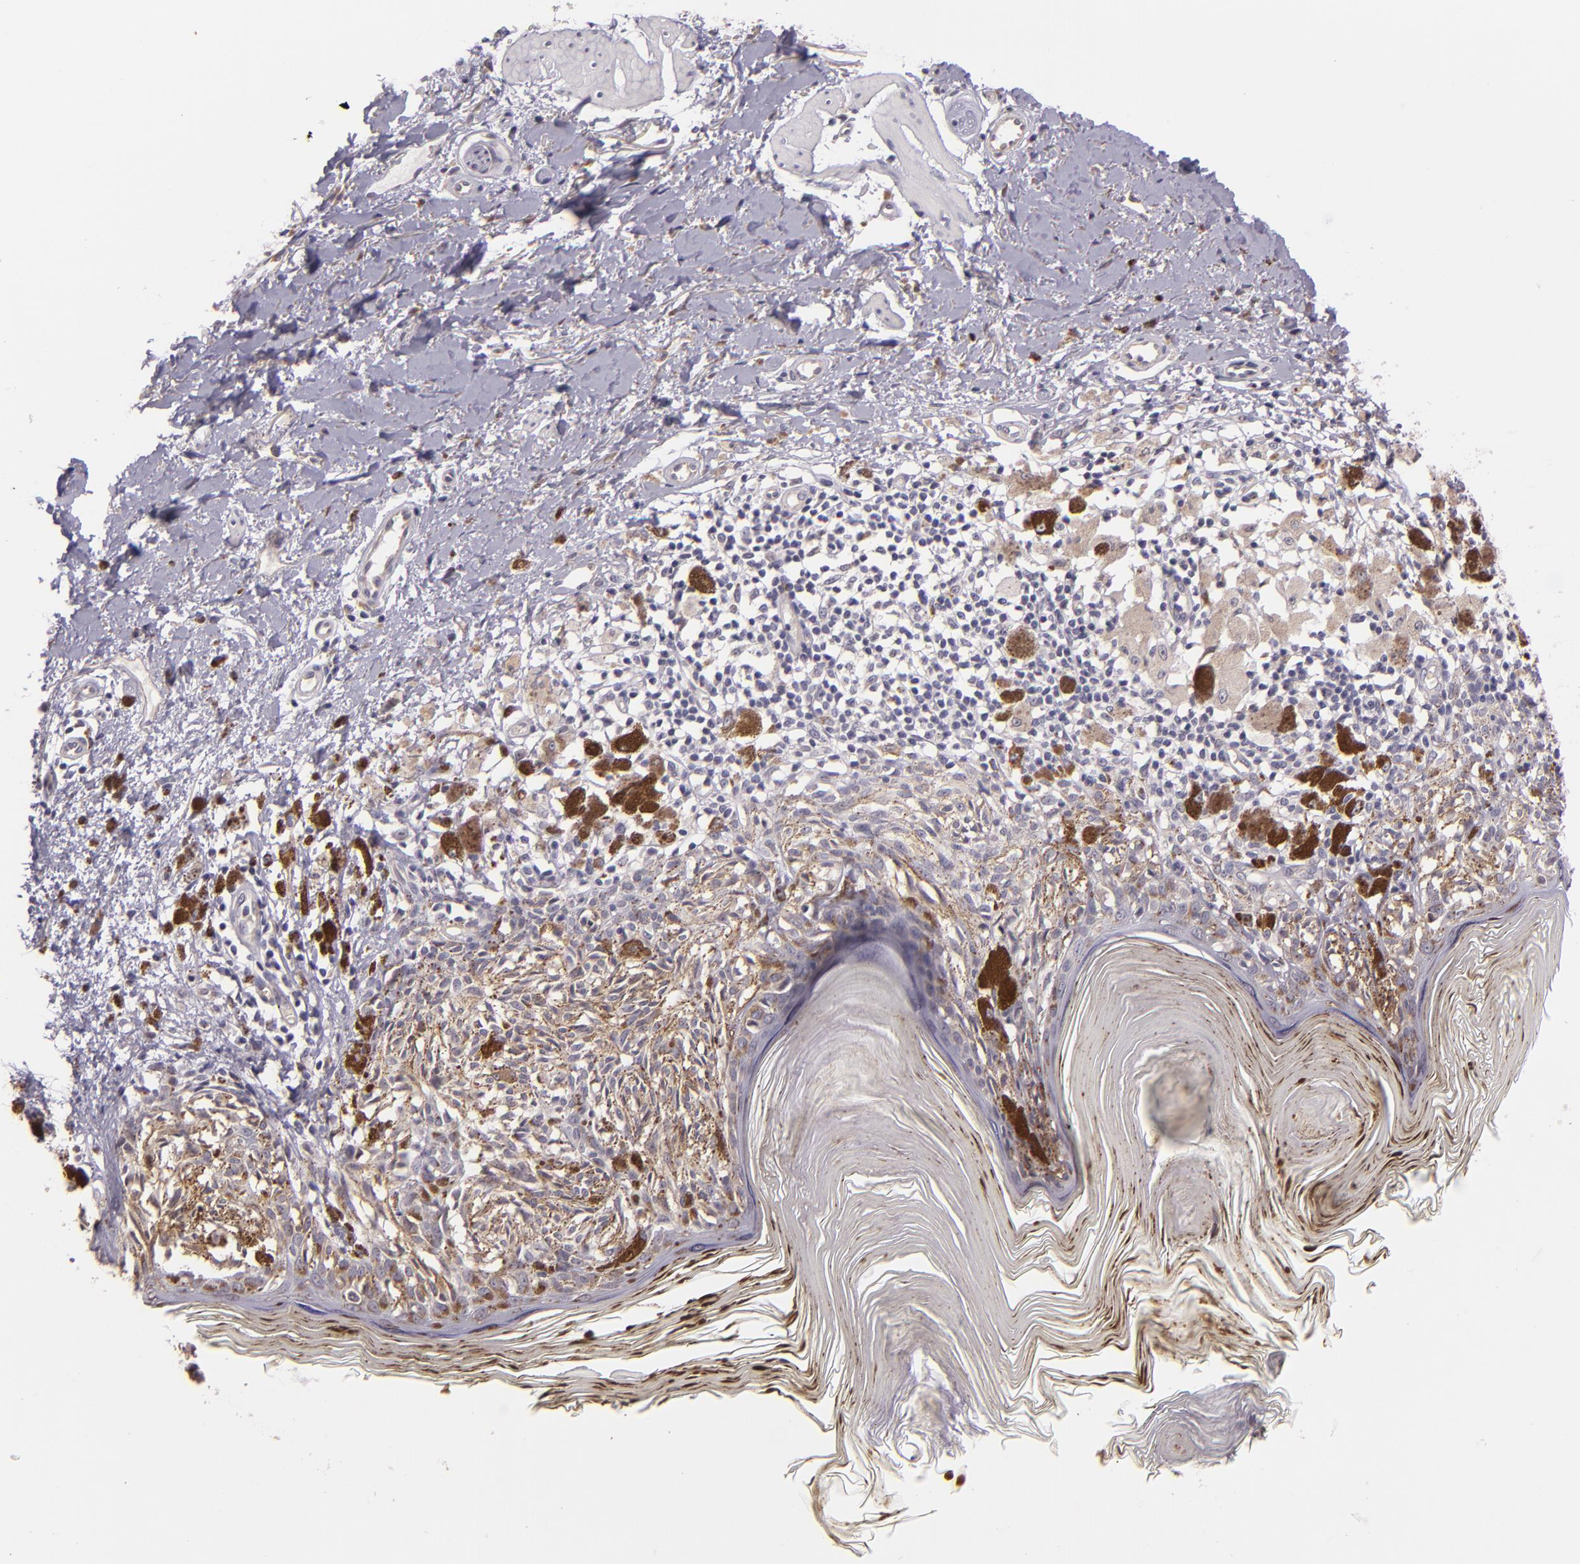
{"staining": {"intensity": "negative", "quantity": "none", "location": "none"}, "tissue": "melanoma", "cell_type": "Tumor cells", "image_type": "cancer", "snomed": [{"axis": "morphology", "description": "Malignant melanoma, NOS"}, {"axis": "topography", "description": "Skin"}], "caption": "This is a image of IHC staining of melanoma, which shows no staining in tumor cells.", "gene": "SYTL4", "patient": {"sex": "male", "age": 88}}